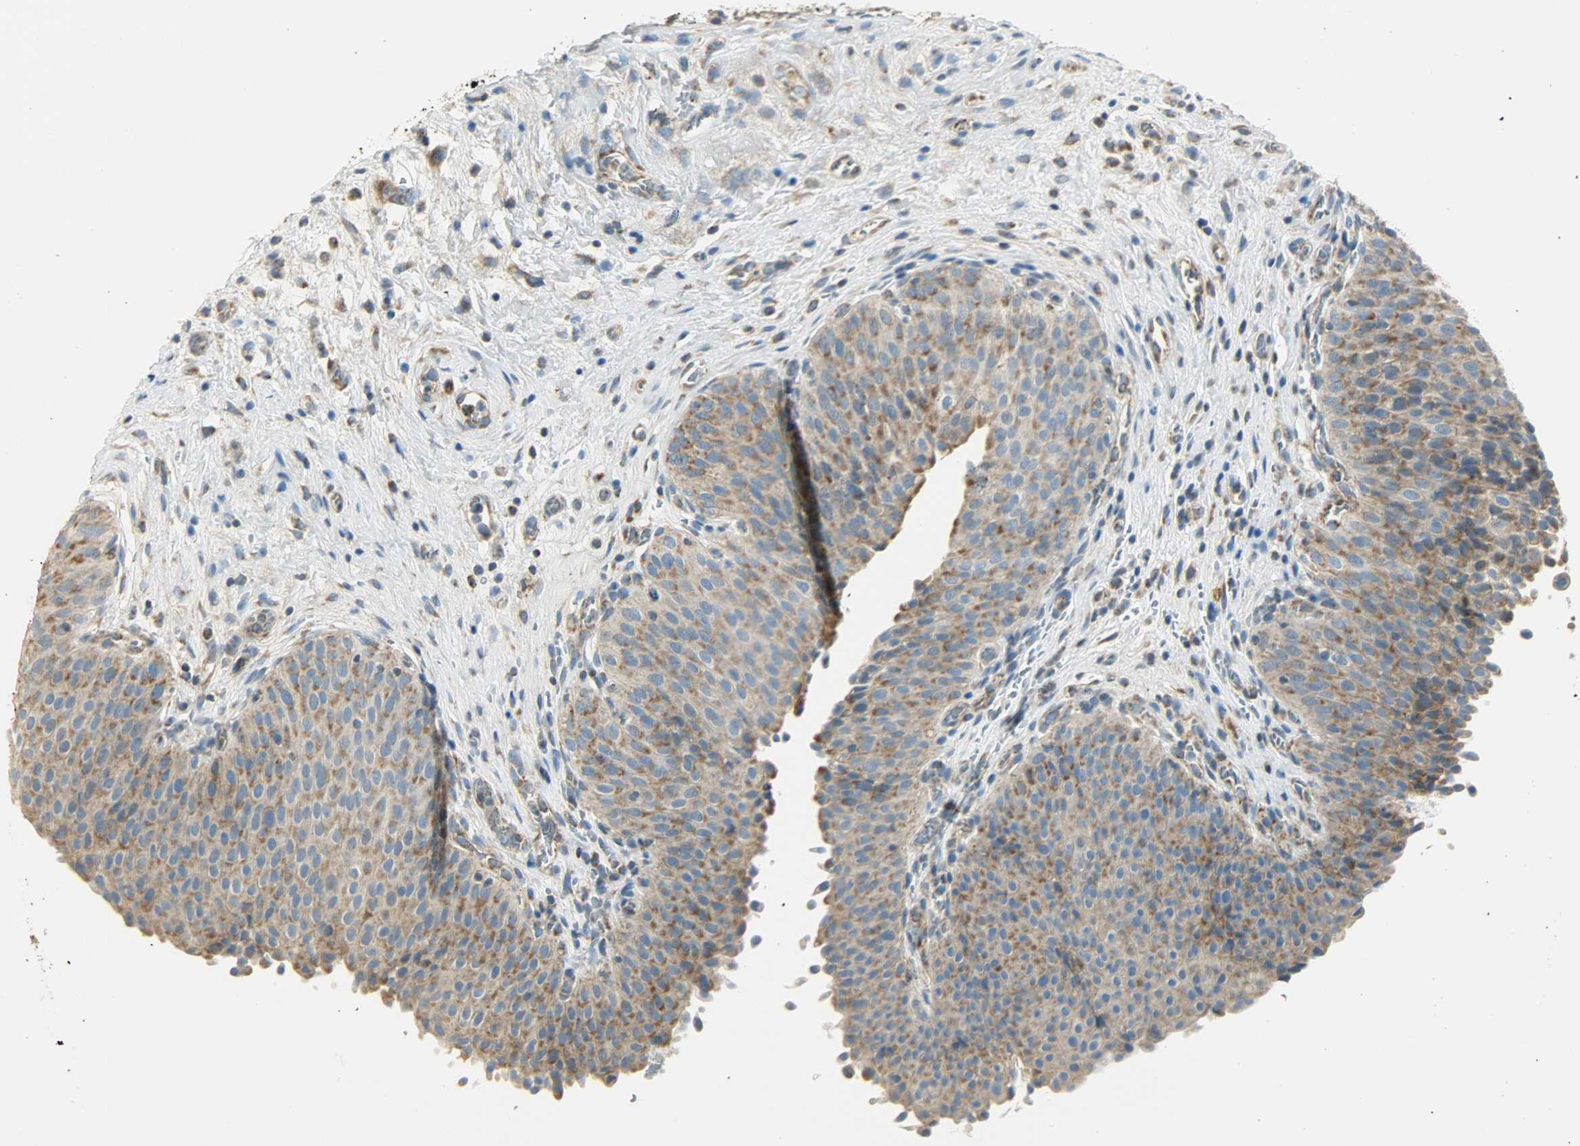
{"staining": {"intensity": "moderate", "quantity": ">75%", "location": "cytoplasmic/membranous"}, "tissue": "urinary bladder", "cell_type": "Urothelial cells", "image_type": "normal", "snomed": [{"axis": "morphology", "description": "Normal tissue, NOS"}, {"axis": "morphology", "description": "Dysplasia, NOS"}, {"axis": "topography", "description": "Urinary bladder"}], "caption": "Immunohistochemical staining of benign human urinary bladder exhibits >75% levels of moderate cytoplasmic/membranous protein positivity in about >75% of urothelial cells.", "gene": "NNT", "patient": {"sex": "male", "age": 35}}